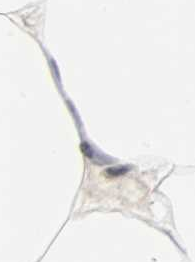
{"staining": {"intensity": "moderate", "quantity": "<25%", "location": "nuclear"}, "tissue": "adipose tissue", "cell_type": "Adipocytes", "image_type": "normal", "snomed": [{"axis": "morphology", "description": "Normal tissue, NOS"}, {"axis": "morphology", "description": "Duct carcinoma"}, {"axis": "topography", "description": "Breast"}, {"axis": "topography", "description": "Adipose tissue"}], "caption": "DAB (3,3'-diaminobenzidine) immunohistochemical staining of benign human adipose tissue demonstrates moderate nuclear protein positivity in about <25% of adipocytes. Nuclei are stained in blue.", "gene": "PPARG", "patient": {"sex": "female", "age": 37}}